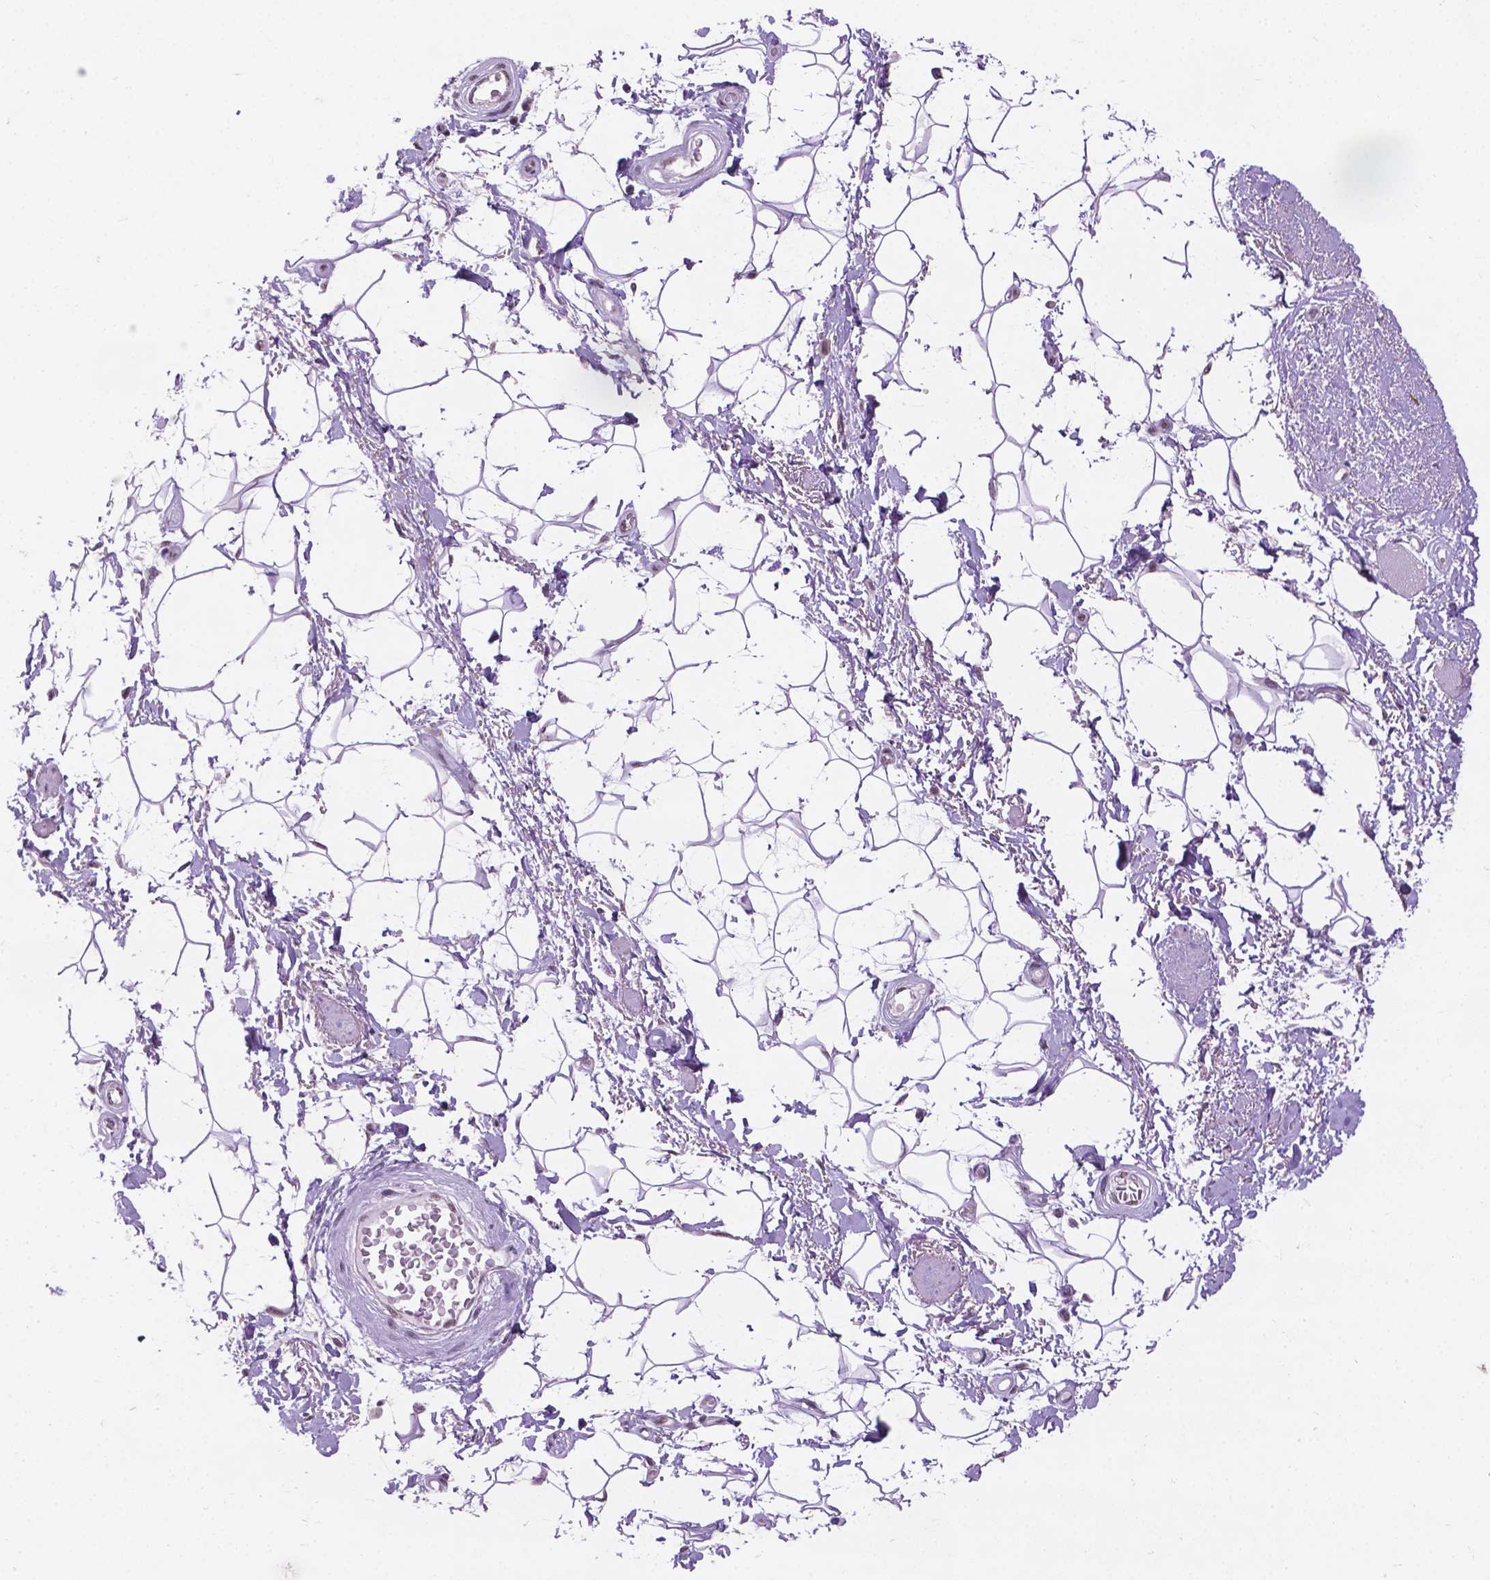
{"staining": {"intensity": "negative", "quantity": "none", "location": "none"}, "tissue": "adipose tissue", "cell_type": "Adipocytes", "image_type": "normal", "snomed": [{"axis": "morphology", "description": "Normal tissue, NOS"}, {"axis": "topography", "description": "Anal"}, {"axis": "topography", "description": "Peripheral nerve tissue"}], "caption": "DAB immunohistochemical staining of benign human adipose tissue exhibits no significant positivity in adipocytes.", "gene": "COIL", "patient": {"sex": "male", "age": 51}}